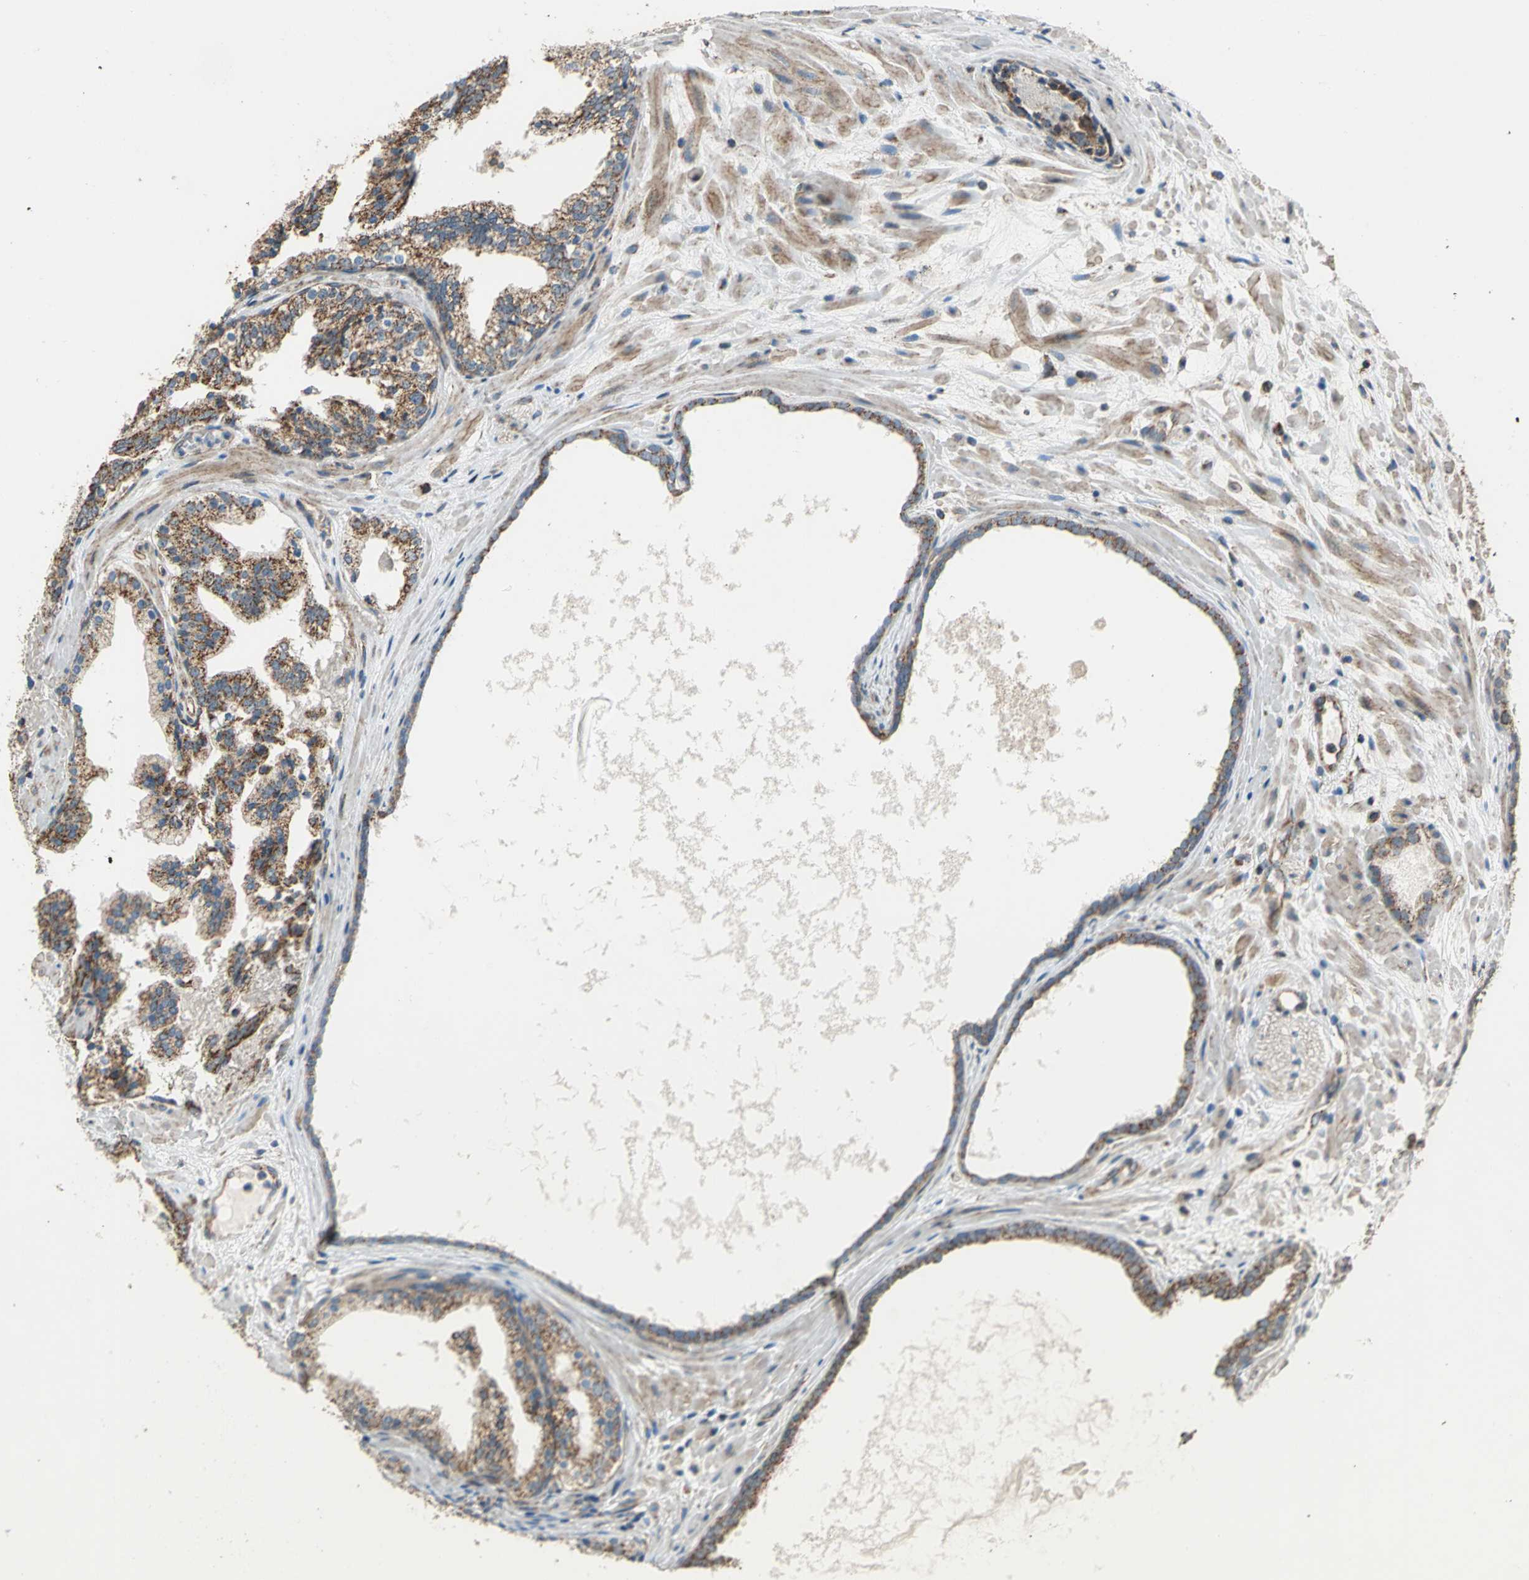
{"staining": {"intensity": "moderate", "quantity": ">75%", "location": "cytoplasmic/membranous"}, "tissue": "prostate cancer", "cell_type": "Tumor cells", "image_type": "cancer", "snomed": [{"axis": "morphology", "description": "Adenocarcinoma, High grade"}, {"axis": "topography", "description": "Prostate"}], "caption": "High-grade adenocarcinoma (prostate) stained with a brown dye reveals moderate cytoplasmic/membranous positive staining in about >75% of tumor cells.", "gene": "MRPS22", "patient": {"sex": "male", "age": 68}}